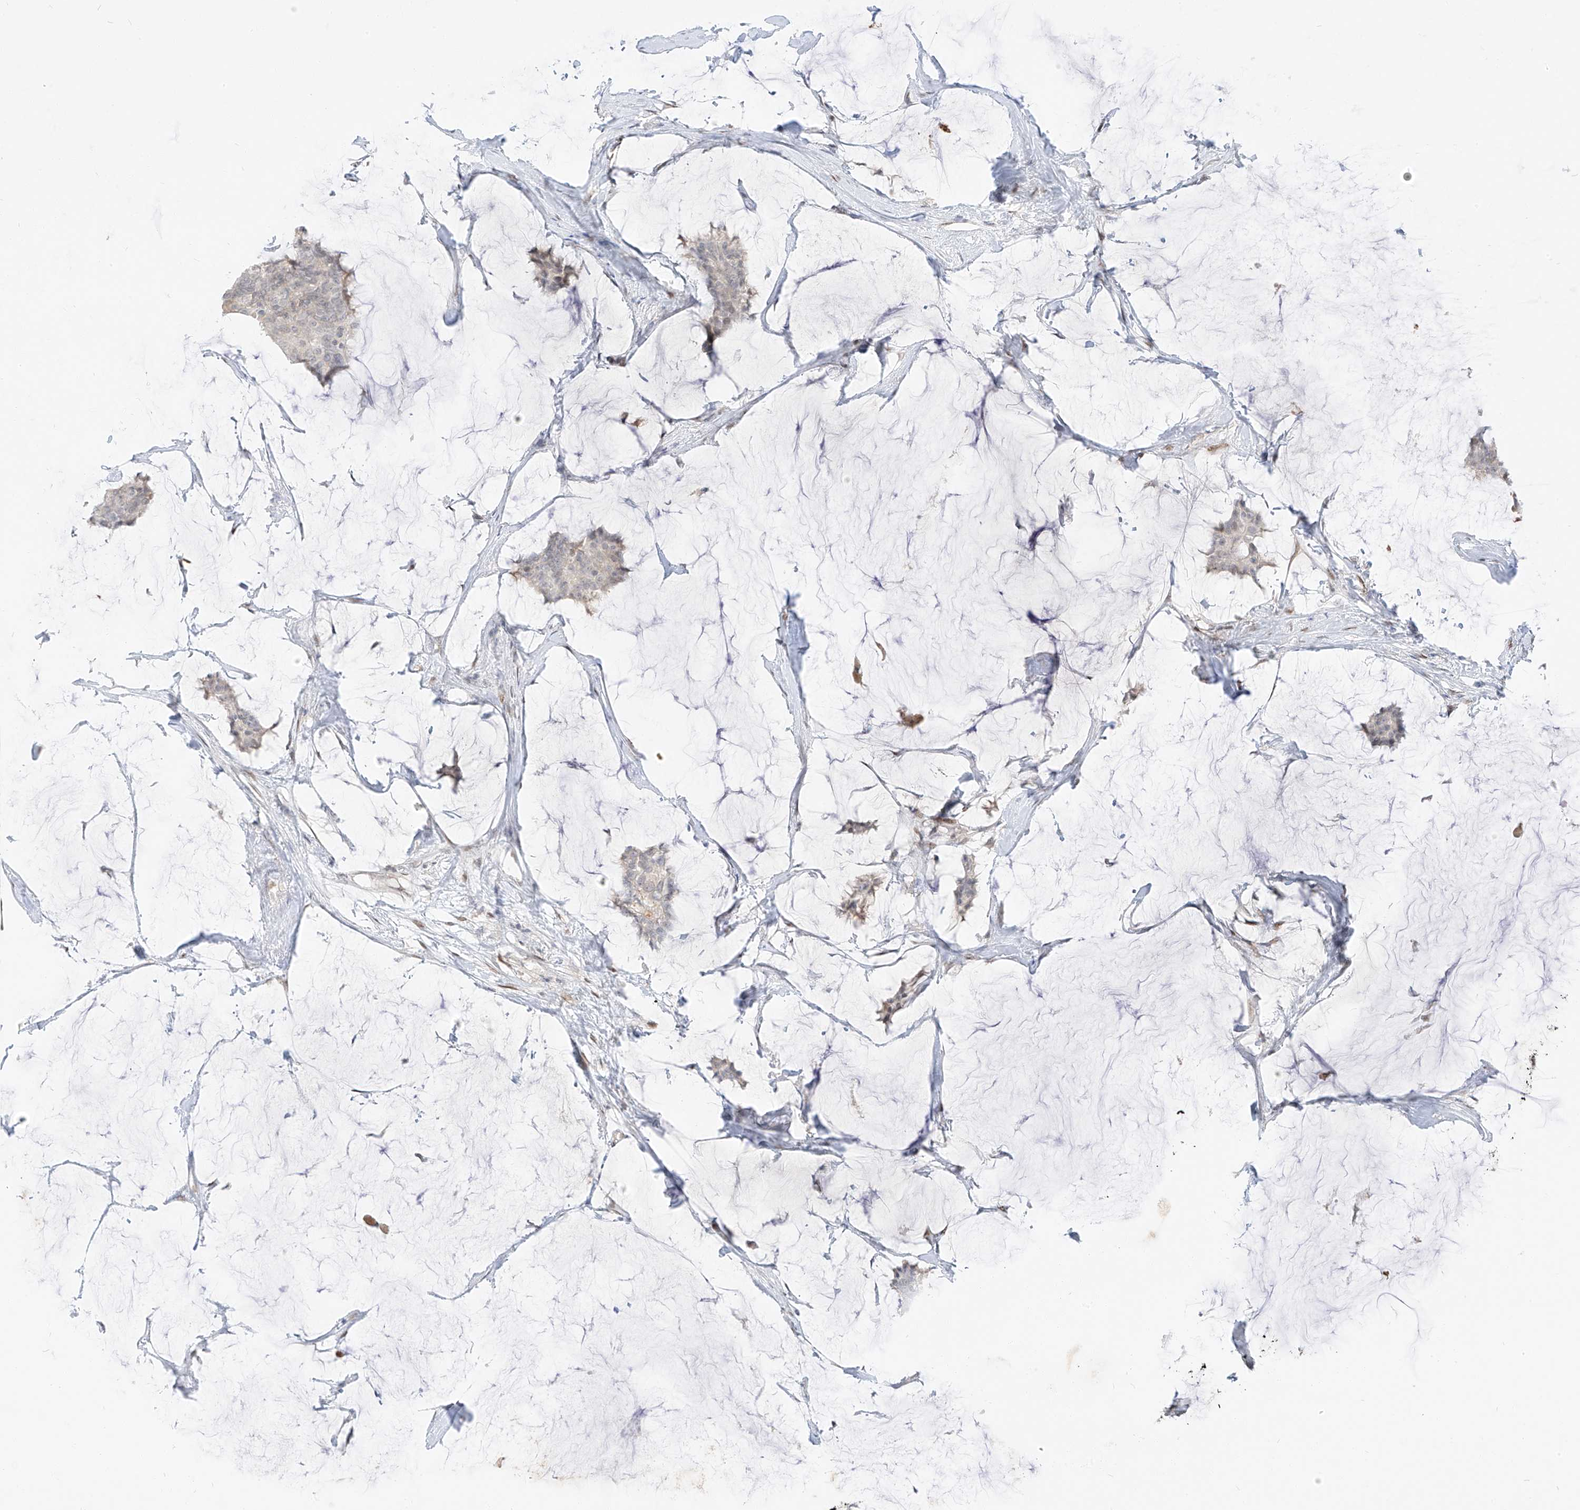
{"staining": {"intensity": "weak", "quantity": "<25%", "location": "nuclear"}, "tissue": "breast cancer", "cell_type": "Tumor cells", "image_type": "cancer", "snomed": [{"axis": "morphology", "description": "Duct carcinoma"}, {"axis": "topography", "description": "Breast"}], "caption": "This histopathology image is of breast infiltrating ductal carcinoma stained with IHC to label a protein in brown with the nuclei are counter-stained blue. There is no positivity in tumor cells.", "gene": "ZNF774", "patient": {"sex": "female", "age": 93}}